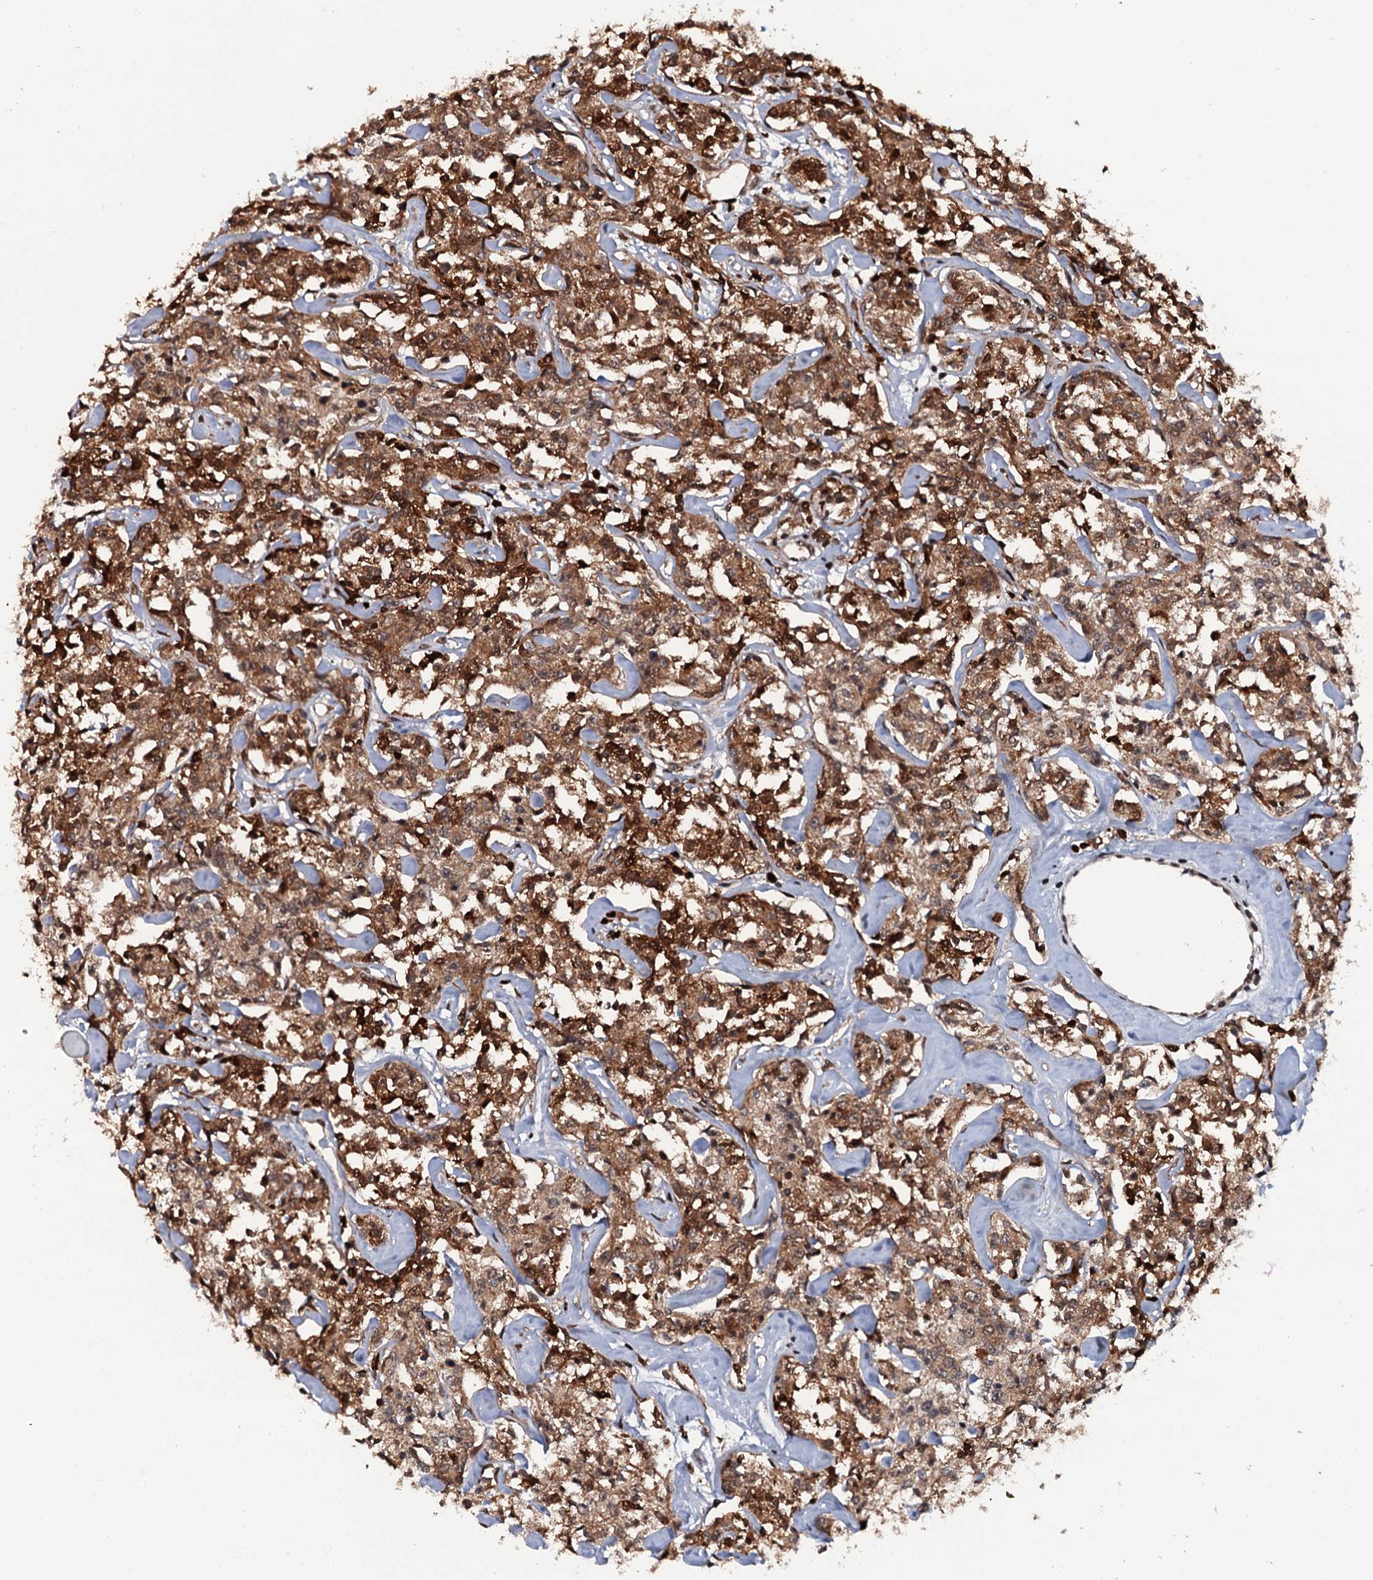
{"staining": {"intensity": "moderate", "quantity": ">75%", "location": "cytoplasmic/membranous,nuclear"}, "tissue": "lymphoma", "cell_type": "Tumor cells", "image_type": "cancer", "snomed": [{"axis": "morphology", "description": "Malignant lymphoma, non-Hodgkin's type, Low grade"}, {"axis": "topography", "description": "Small intestine"}], "caption": "Immunohistochemical staining of malignant lymphoma, non-Hodgkin's type (low-grade) reveals medium levels of moderate cytoplasmic/membranous and nuclear staining in approximately >75% of tumor cells.", "gene": "HDDC3", "patient": {"sex": "female", "age": 59}}